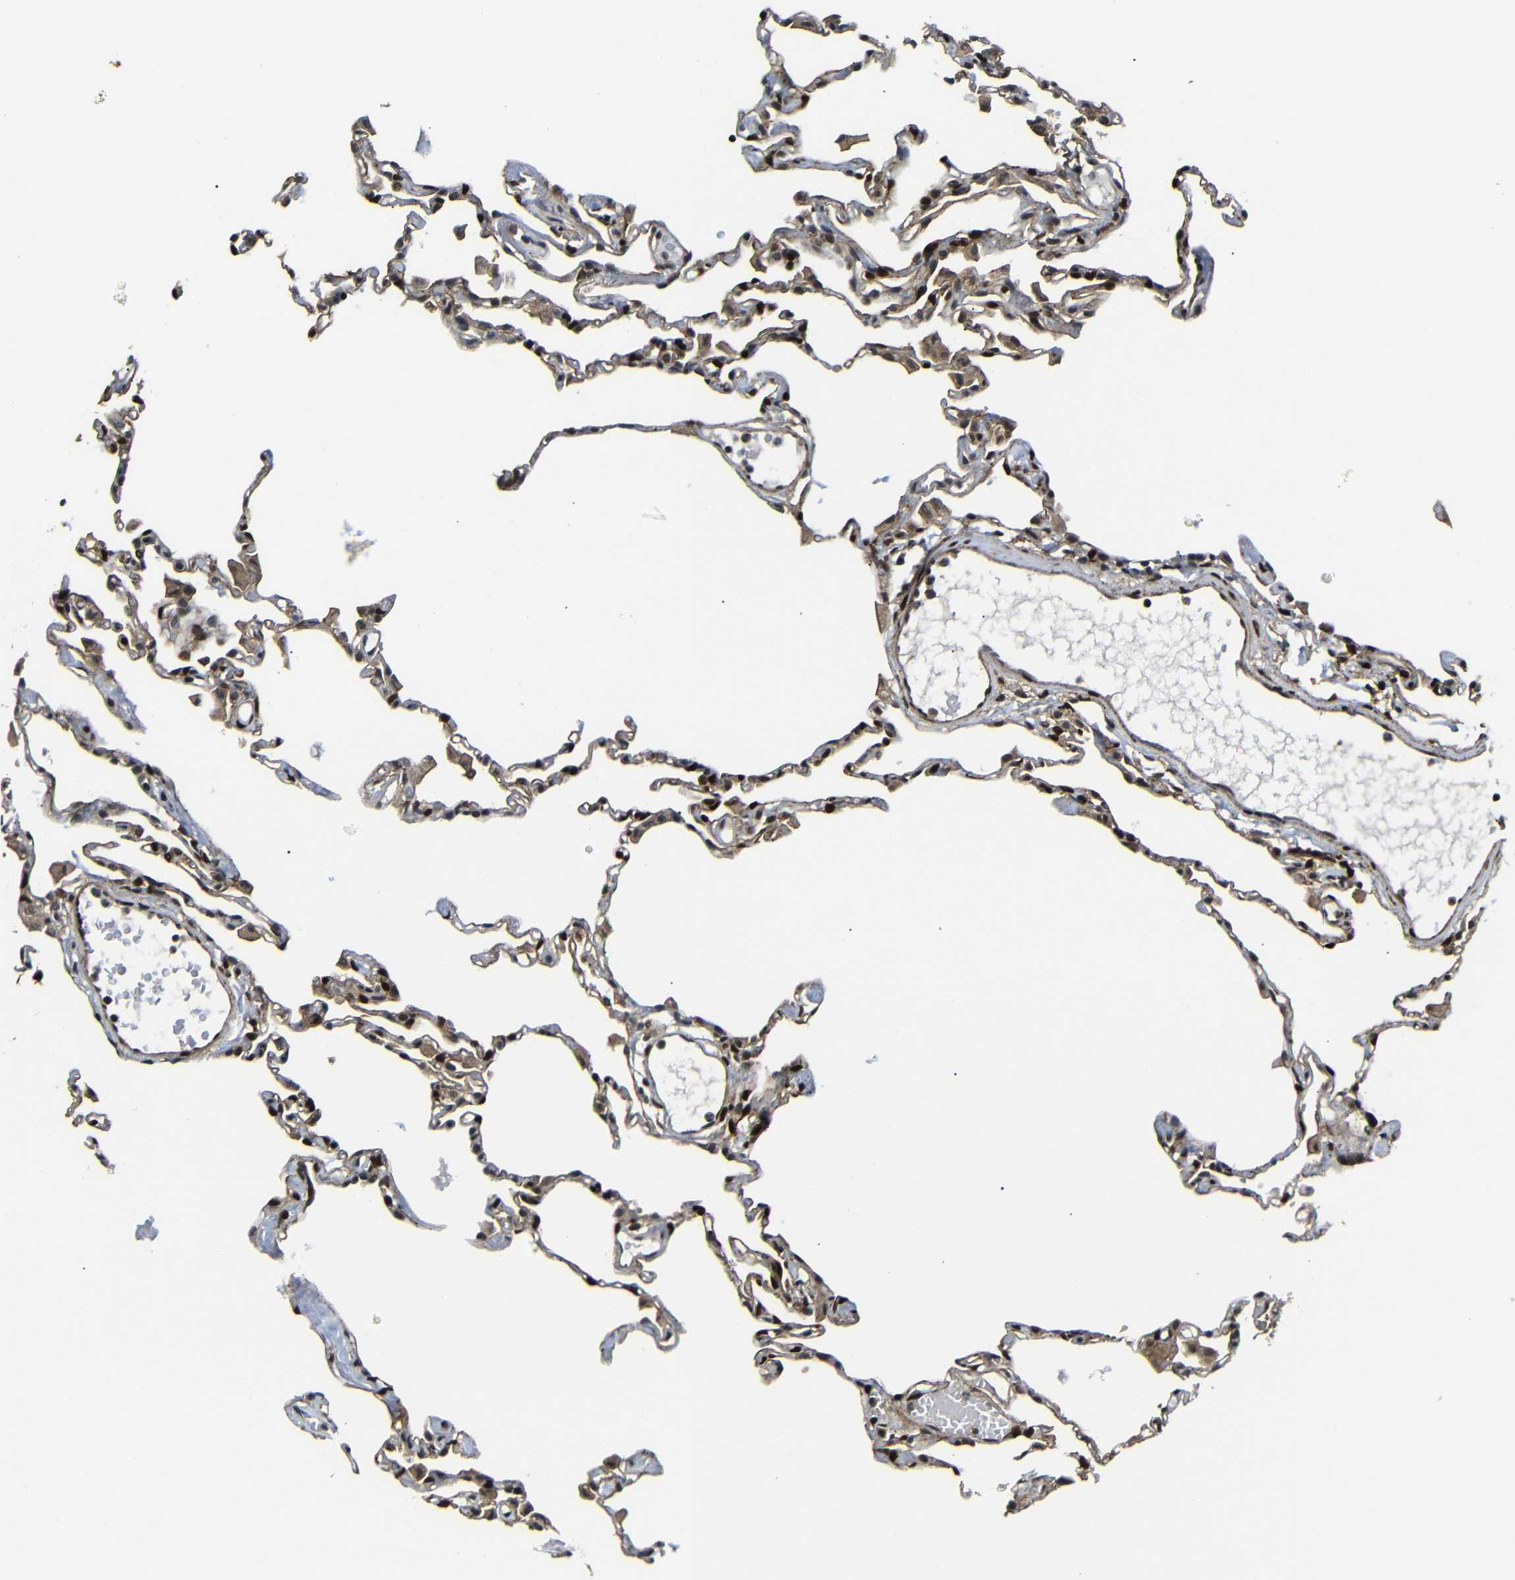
{"staining": {"intensity": "moderate", "quantity": ">75%", "location": "cytoplasmic/membranous,nuclear"}, "tissue": "lung", "cell_type": "Alveolar cells", "image_type": "normal", "snomed": [{"axis": "morphology", "description": "Normal tissue, NOS"}, {"axis": "topography", "description": "Lung"}], "caption": "Immunohistochemical staining of normal lung shows >75% levels of moderate cytoplasmic/membranous,nuclear protein expression in approximately >75% of alveolar cells.", "gene": "TBX2", "patient": {"sex": "female", "age": 49}}